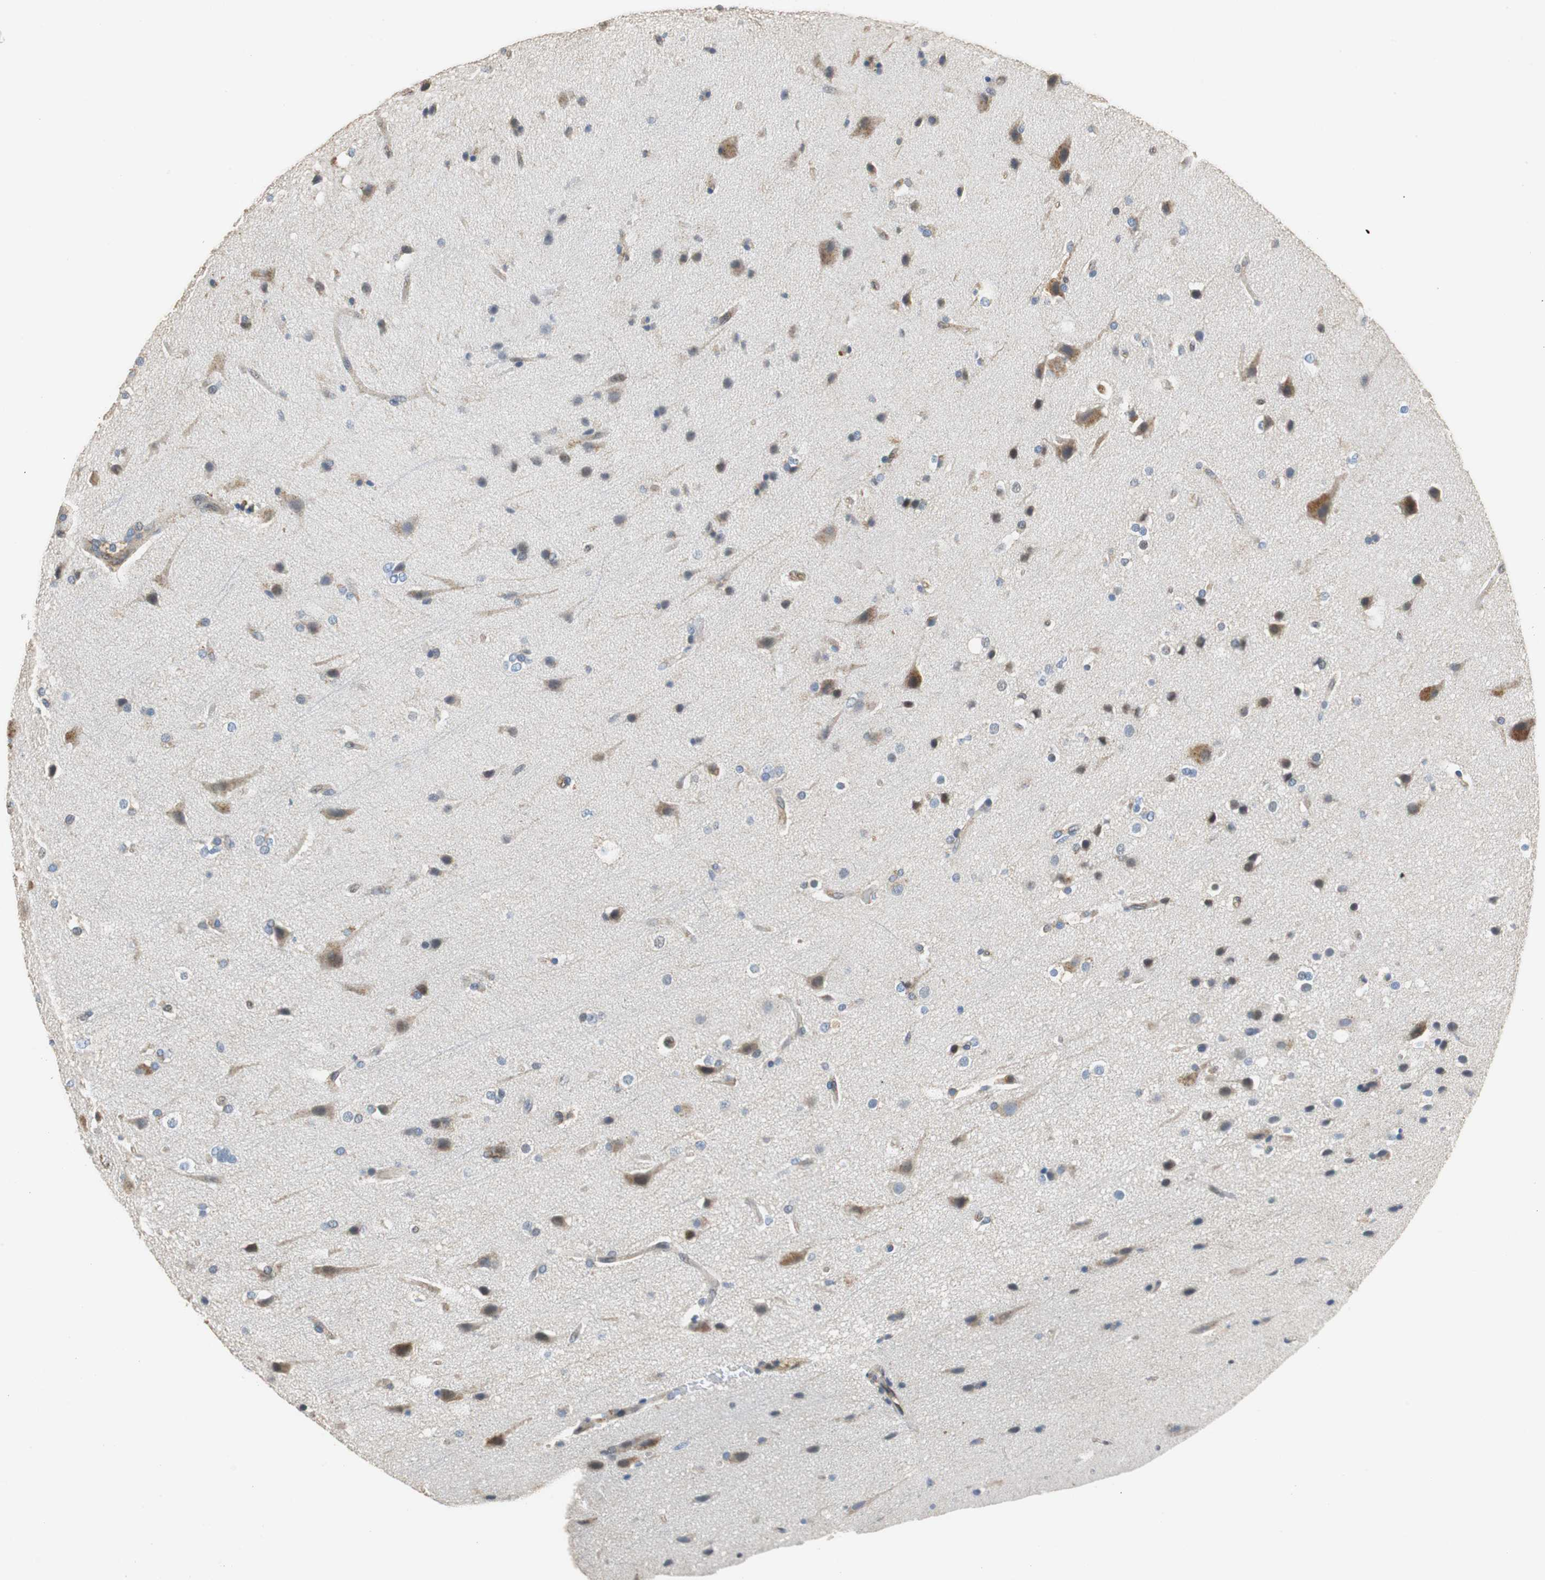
{"staining": {"intensity": "weak", "quantity": ">75%", "location": "cytoplasmic/membranous"}, "tissue": "glioma", "cell_type": "Tumor cells", "image_type": "cancer", "snomed": [{"axis": "morphology", "description": "Glioma, malignant, Low grade"}, {"axis": "topography", "description": "Cerebral cortex"}], "caption": "Tumor cells exhibit weak cytoplasmic/membranous staining in approximately >75% of cells in glioma.", "gene": "GSDMD", "patient": {"sex": "female", "age": 47}}